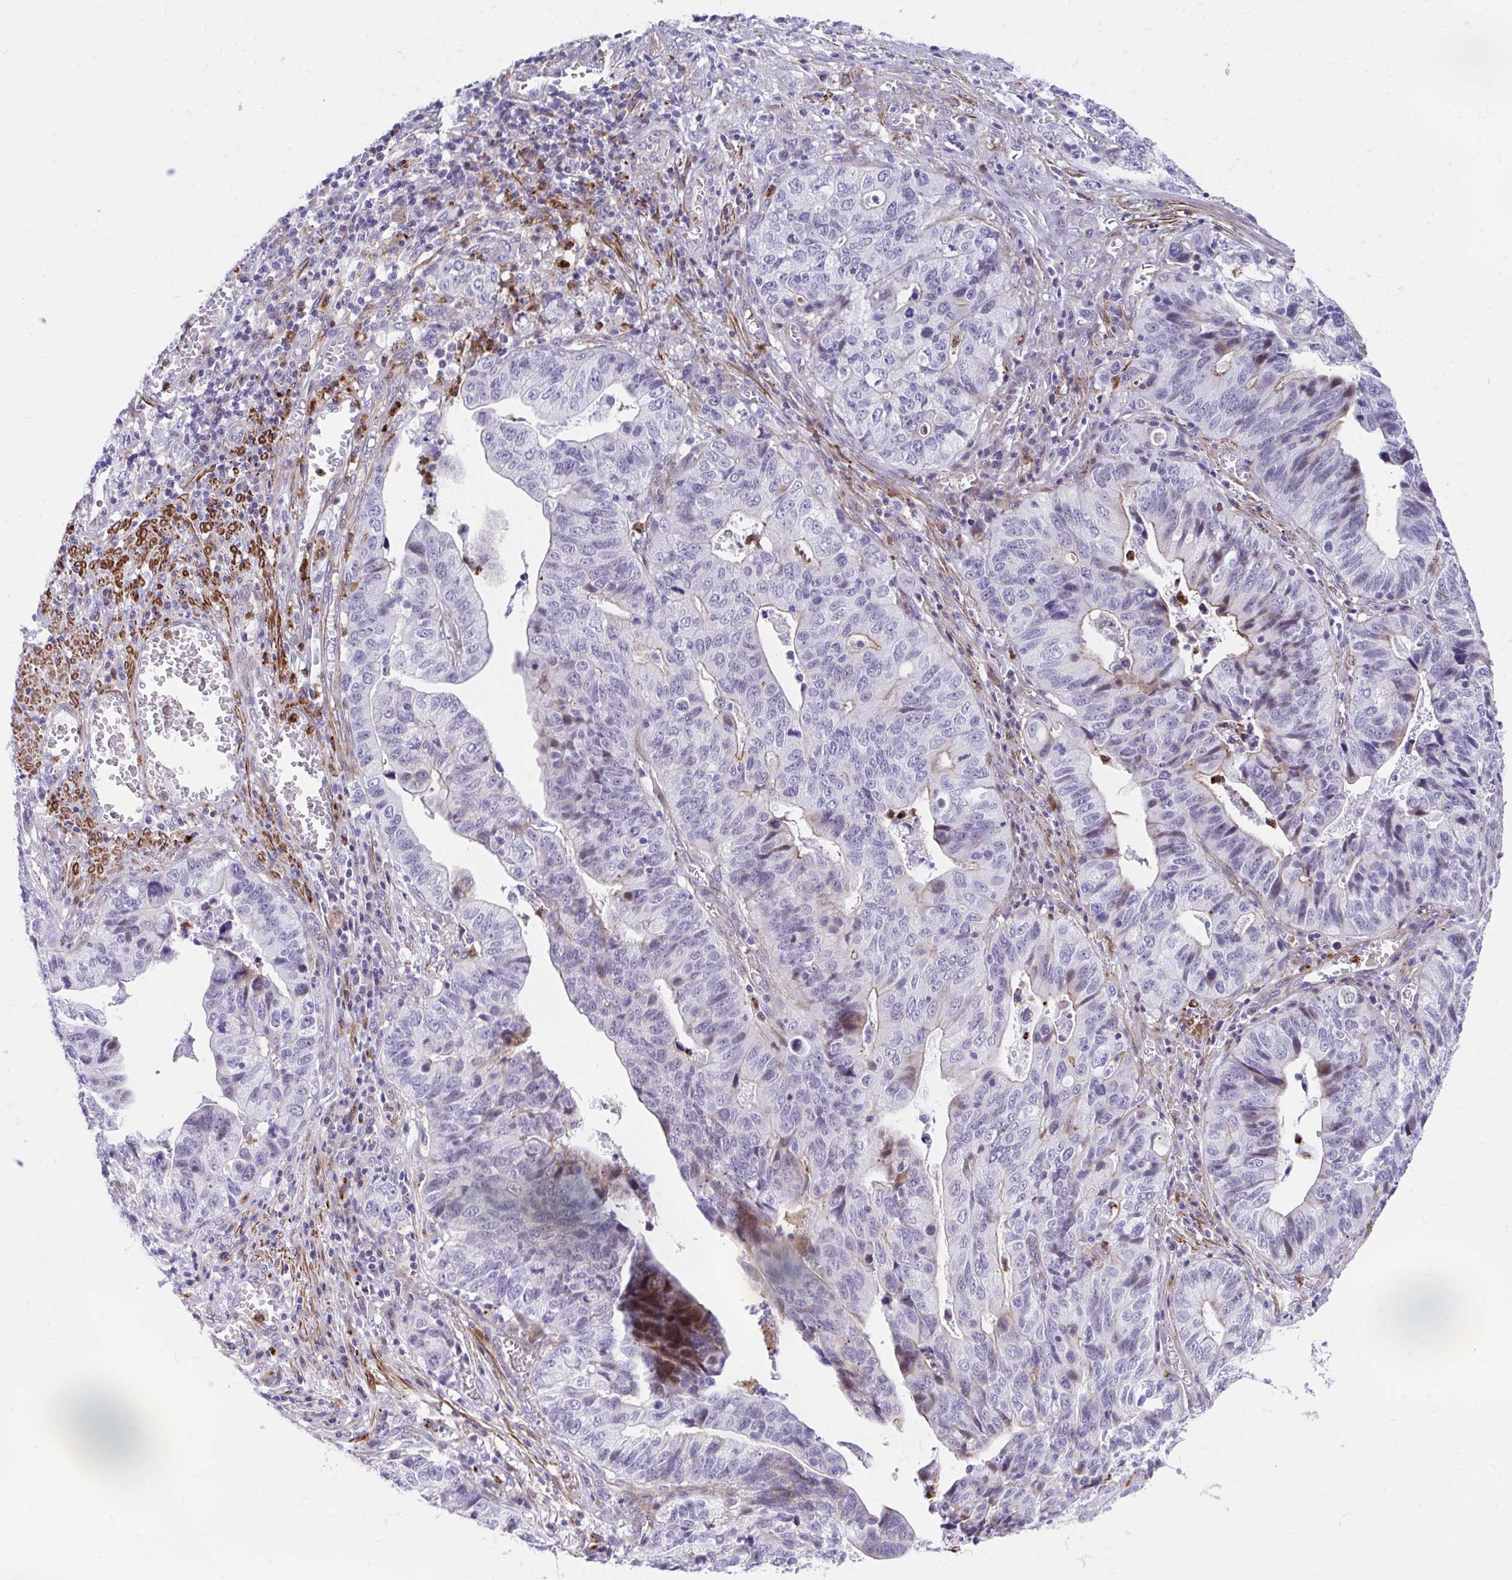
{"staining": {"intensity": "negative", "quantity": "none", "location": "none"}, "tissue": "stomach cancer", "cell_type": "Tumor cells", "image_type": "cancer", "snomed": [{"axis": "morphology", "description": "Adenocarcinoma, NOS"}, {"axis": "topography", "description": "Stomach, upper"}], "caption": "Immunohistochemical staining of human adenocarcinoma (stomach) displays no significant expression in tumor cells.", "gene": "CSTB", "patient": {"sex": "female", "age": 67}}